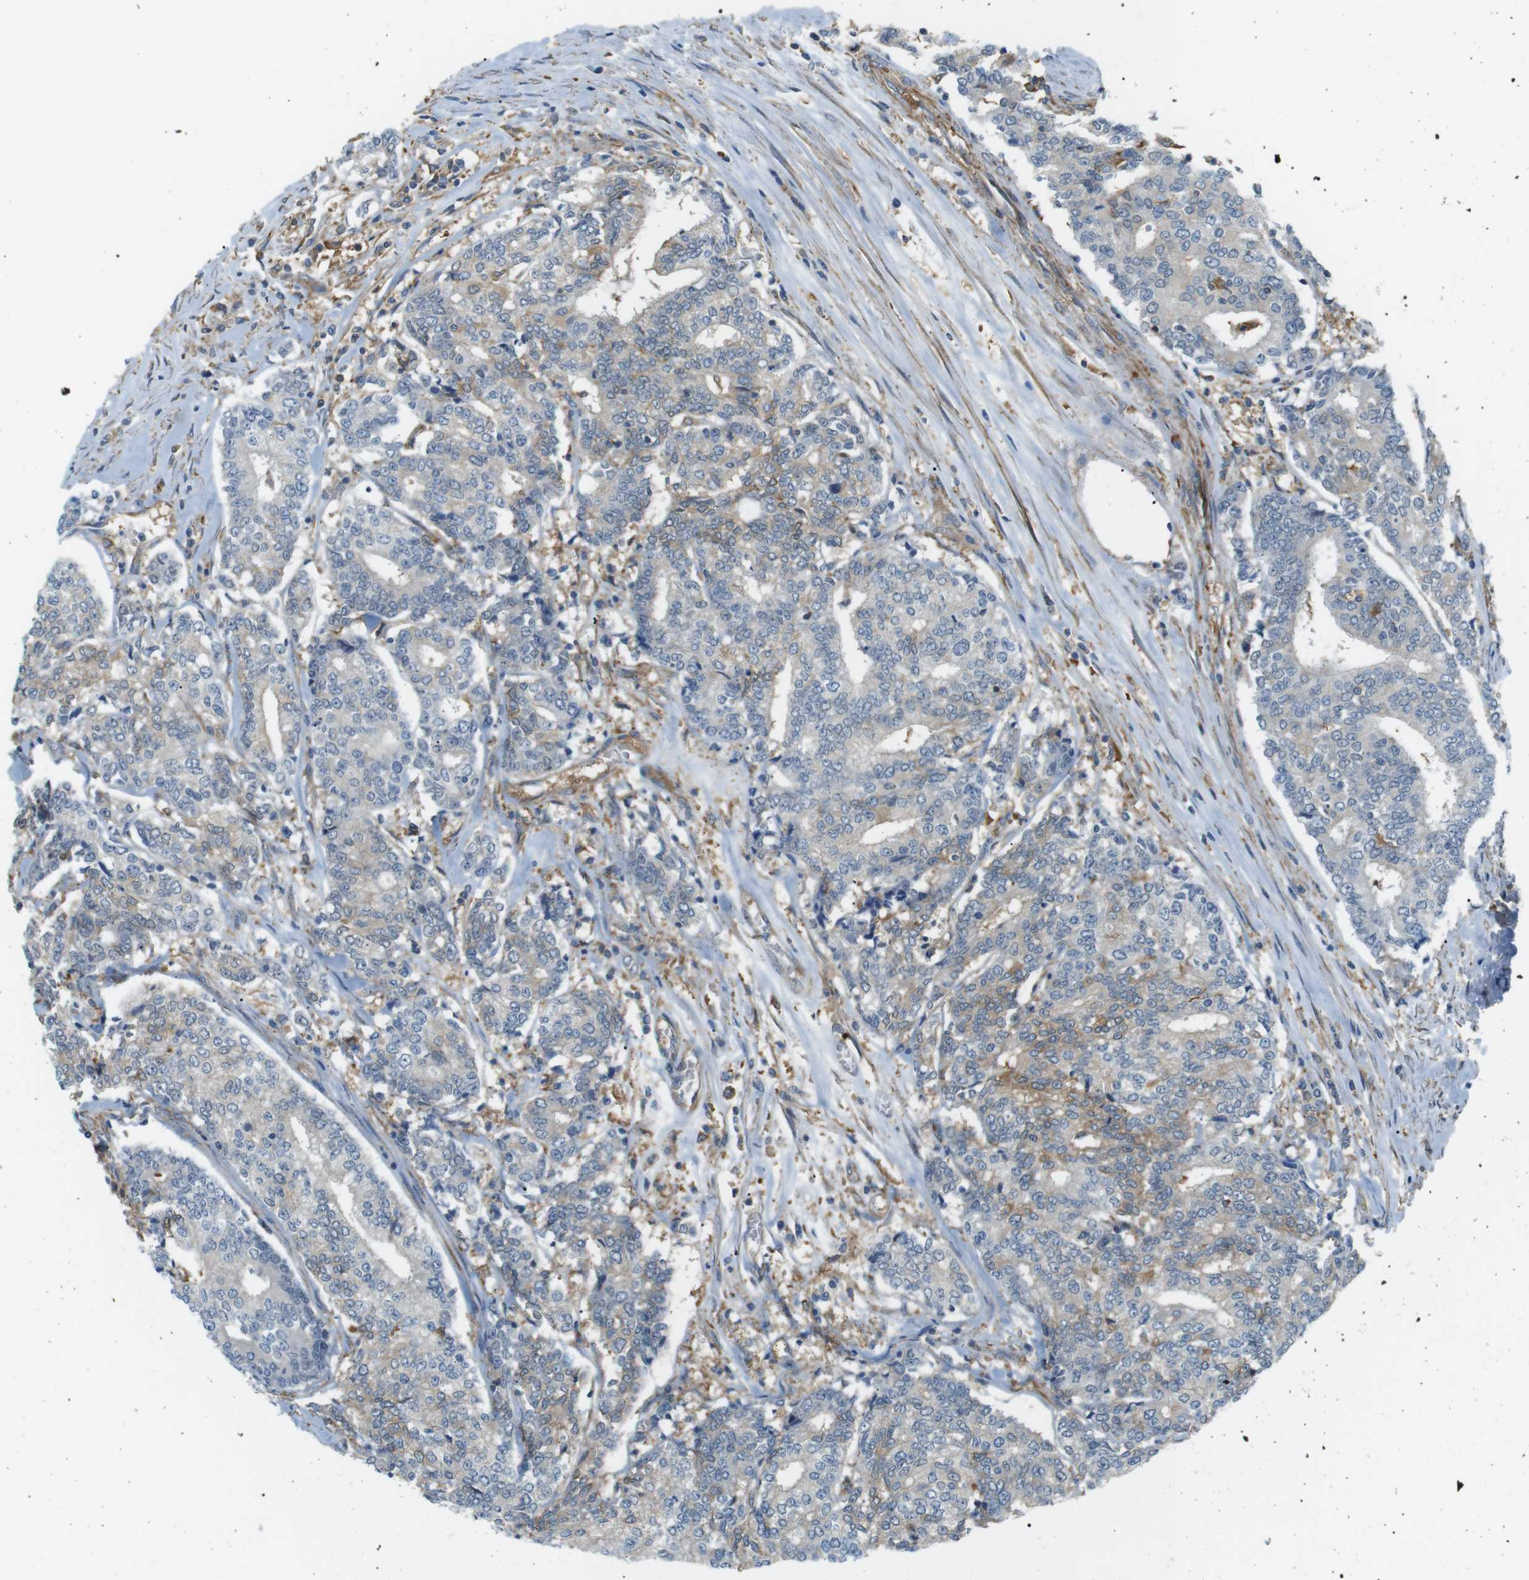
{"staining": {"intensity": "moderate", "quantity": "<25%", "location": "cytoplasmic/membranous"}, "tissue": "prostate cancer", "cell_type": "Tumor cells", "image_type": "cancer", "snomed": [{"axis": "morphology", "description": "Normal tissue, NOS"}, {"axis": "morphology", "description": "Adenocarcinoma, High grade"}, {"axis": "topography", "description": "Prostate"}, {"axis": "topography", "description": "Seminal veicle"}], "caption": "Protein staining by immunohistochemistry demonstrates moderate cytoplasmic/membranous positivity in about <25% of tumor cells in prostate high-grade adenocarcinoma.", "gene": "PEPD", "patient": {"sex": "male", "age": 55}}